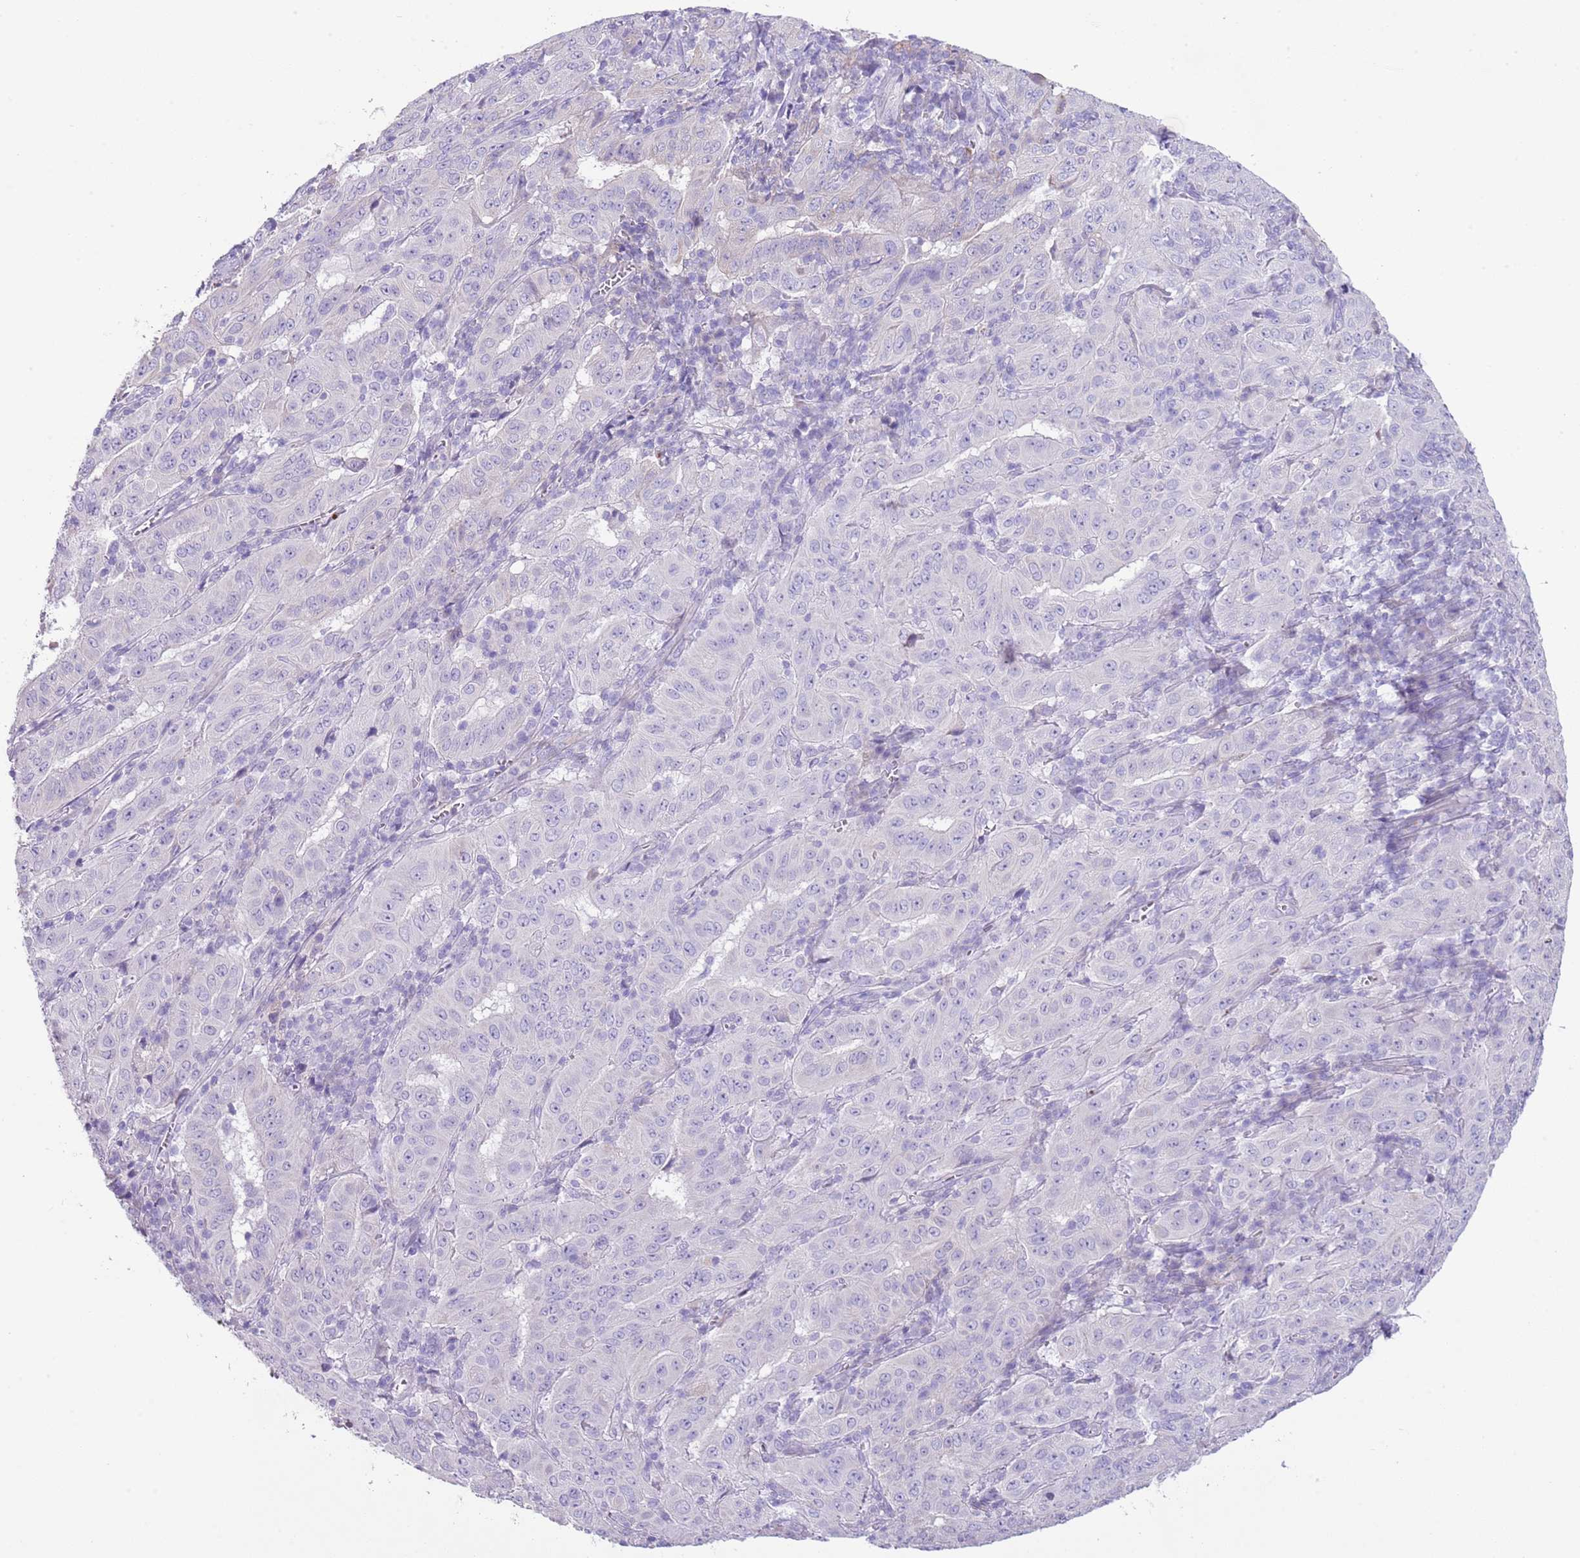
{"staining": {"intensity": "negative", "quantity": "none", "location": "none"}, "tissue": "pancreatic cancer", "cell_type": "Tumor cells", "image_type": "cancer", "snomed": [{"axis": "morphology", "description": "Adenocarcinoma, NOS"}, {"axis": "topography", "description": "Pancreas"}], "caption": "Immunohistochemistry photomicrograph of adenocarcinoma (pancreatic) stained for a protein (brown), which displays no positivity in tumor cells.", "gene": "ABHD17C", "patient": {"sex": "male", "age": 63}}